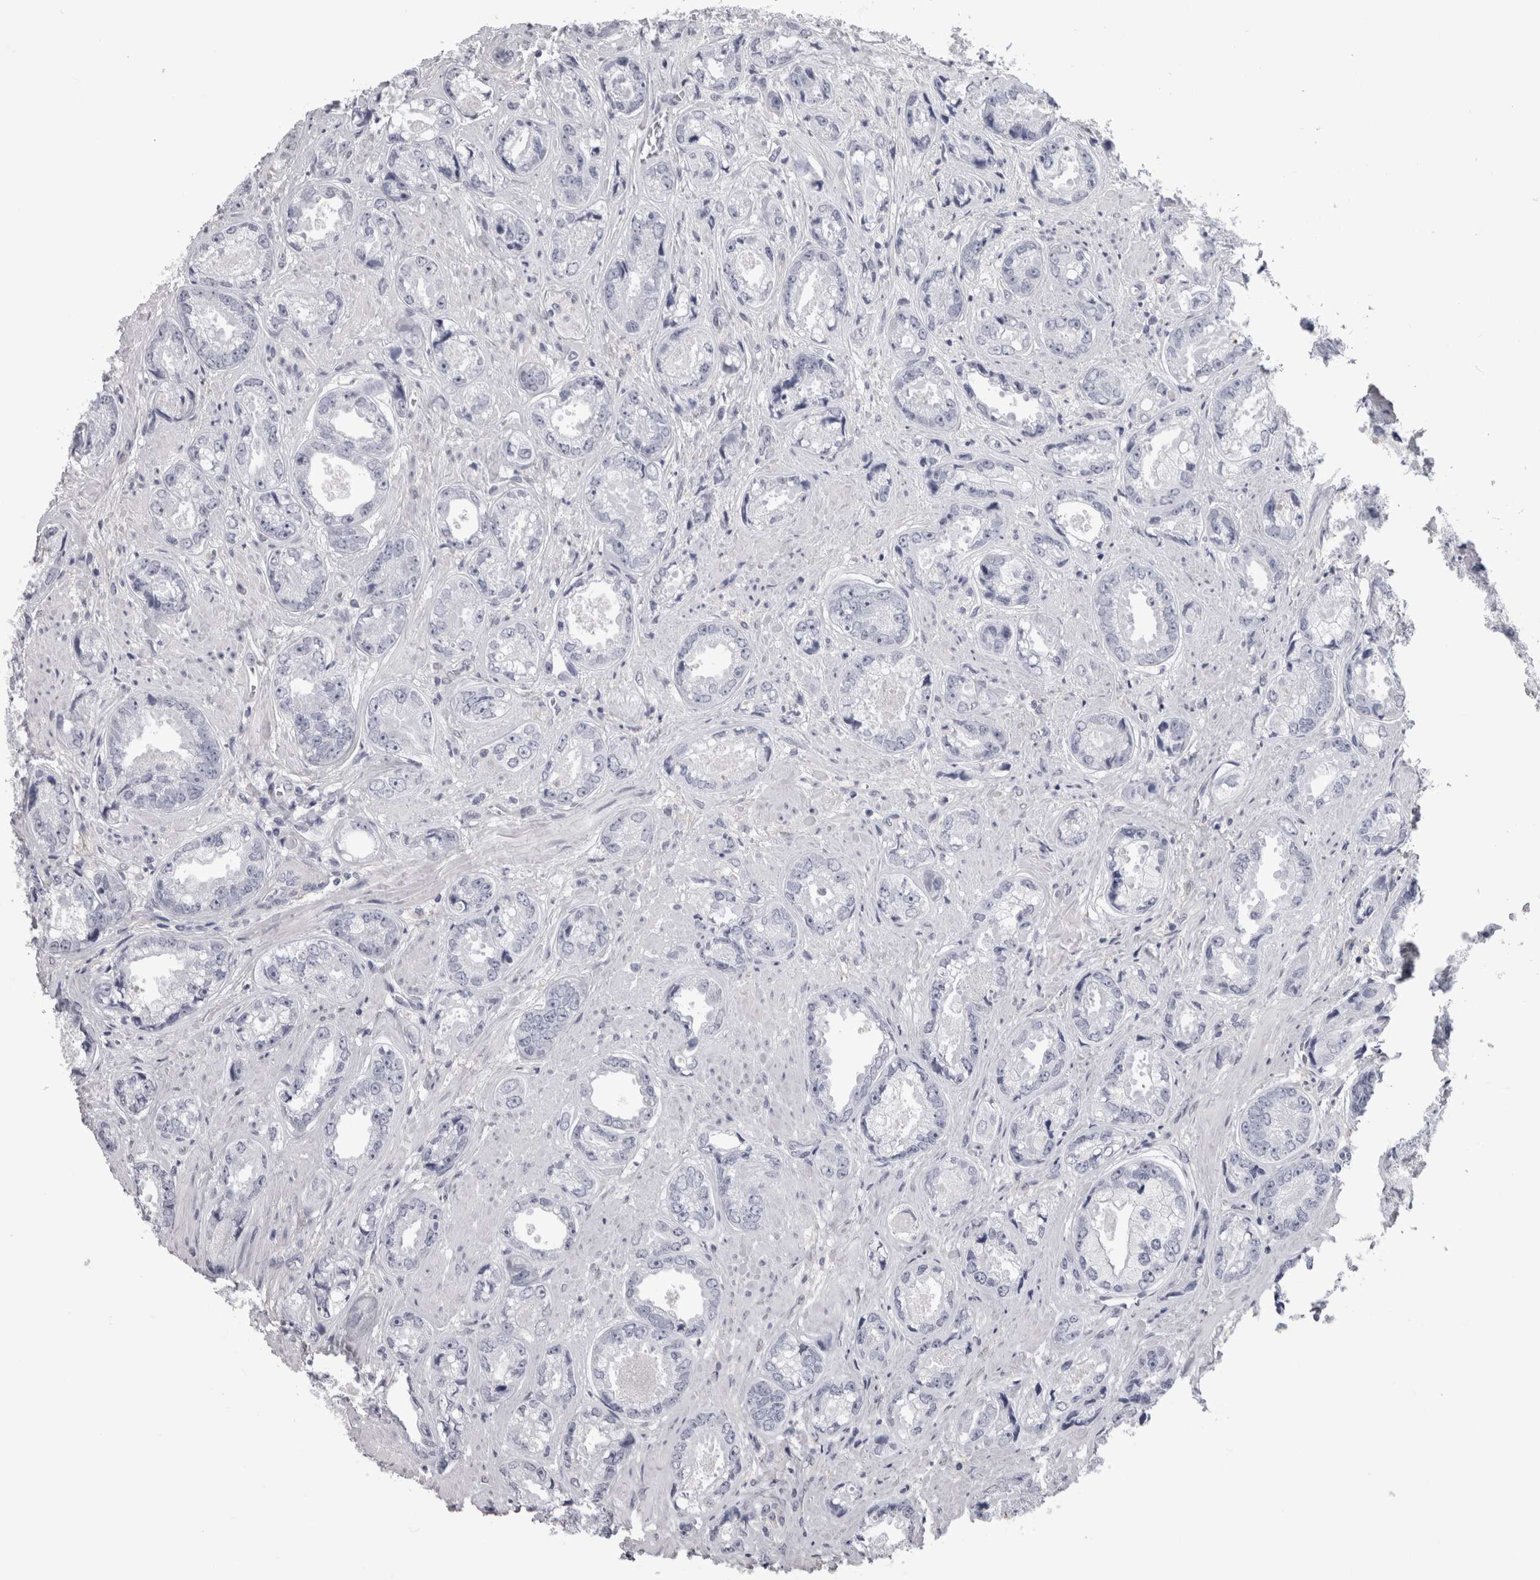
{"staining": {"intensity": "negative", "quantity": "none", "location": "none"}, "tissue": "prostate cancer", "cell_type": "Tumor cells", "image_type": "cancer", "snomed": [{"axis": "morphology", "description": "Adenocarcinoma, High grade"}, {"axis": "topography", "description": "Prostate"}], "caption": "A high-resolution image shows immunohistochemistry (IHC) staining of prostate cancer, which displays no significant staining in tumor cells.", "gene": "AFMID", "patient": {"sex": "male", "age": 61}}